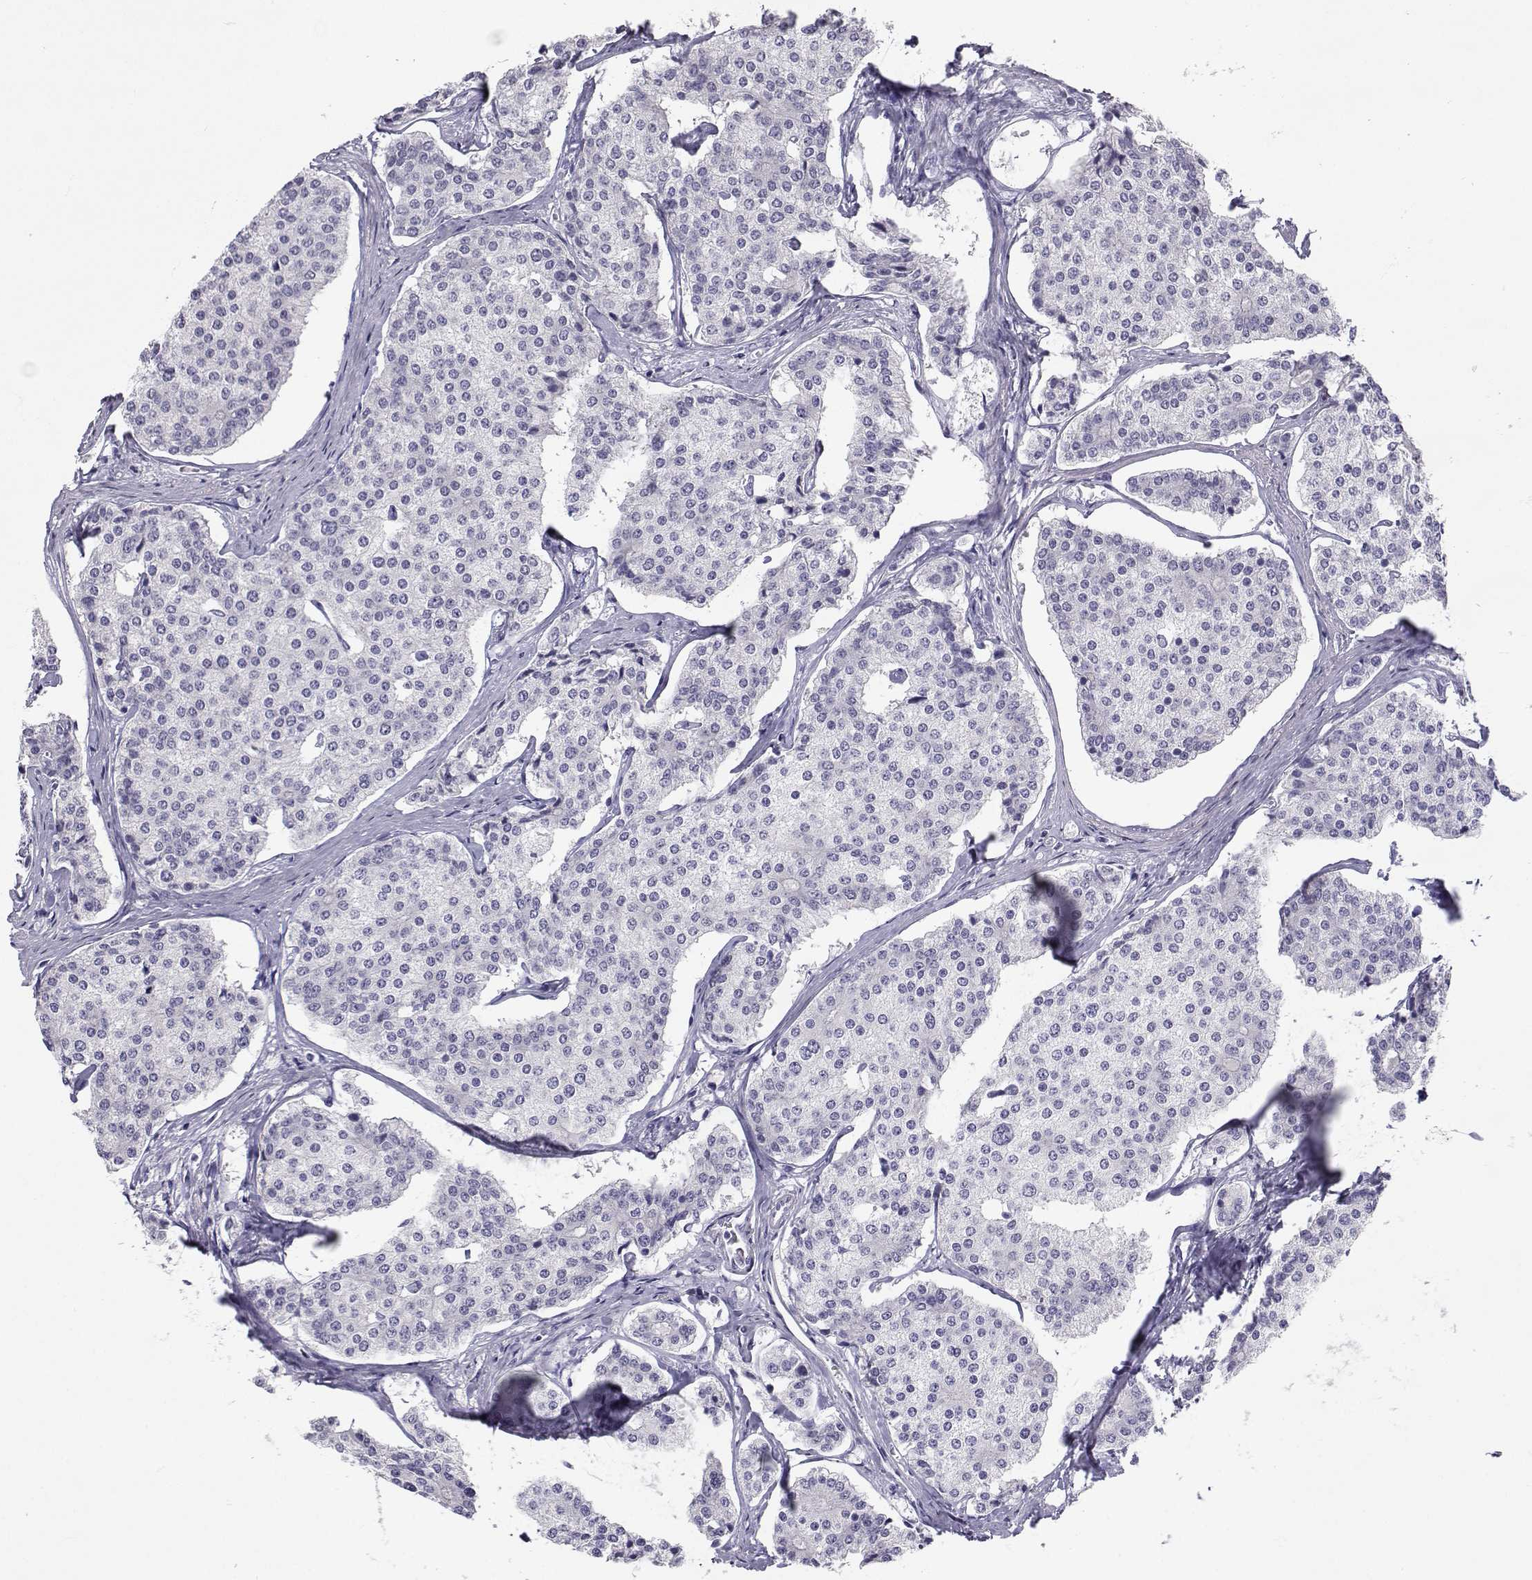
{"staining": {"intensity": "negative", "quantity": "none", "location": "none"}, "tissue": "carcinoid", "cell_type": "Tumor cells", "image_type": "cancer", "snomed": [{"axis": "morphology", "description": "Carcinoid, malignant, NOS"}, {"axis": "topography", "description": "Small intestine"}], "caption": "Tumor cells show no significant expression in carcinoid (malignant).", "gene": "SLC6A3", "patient": {"sex": "female", "age": 65}}